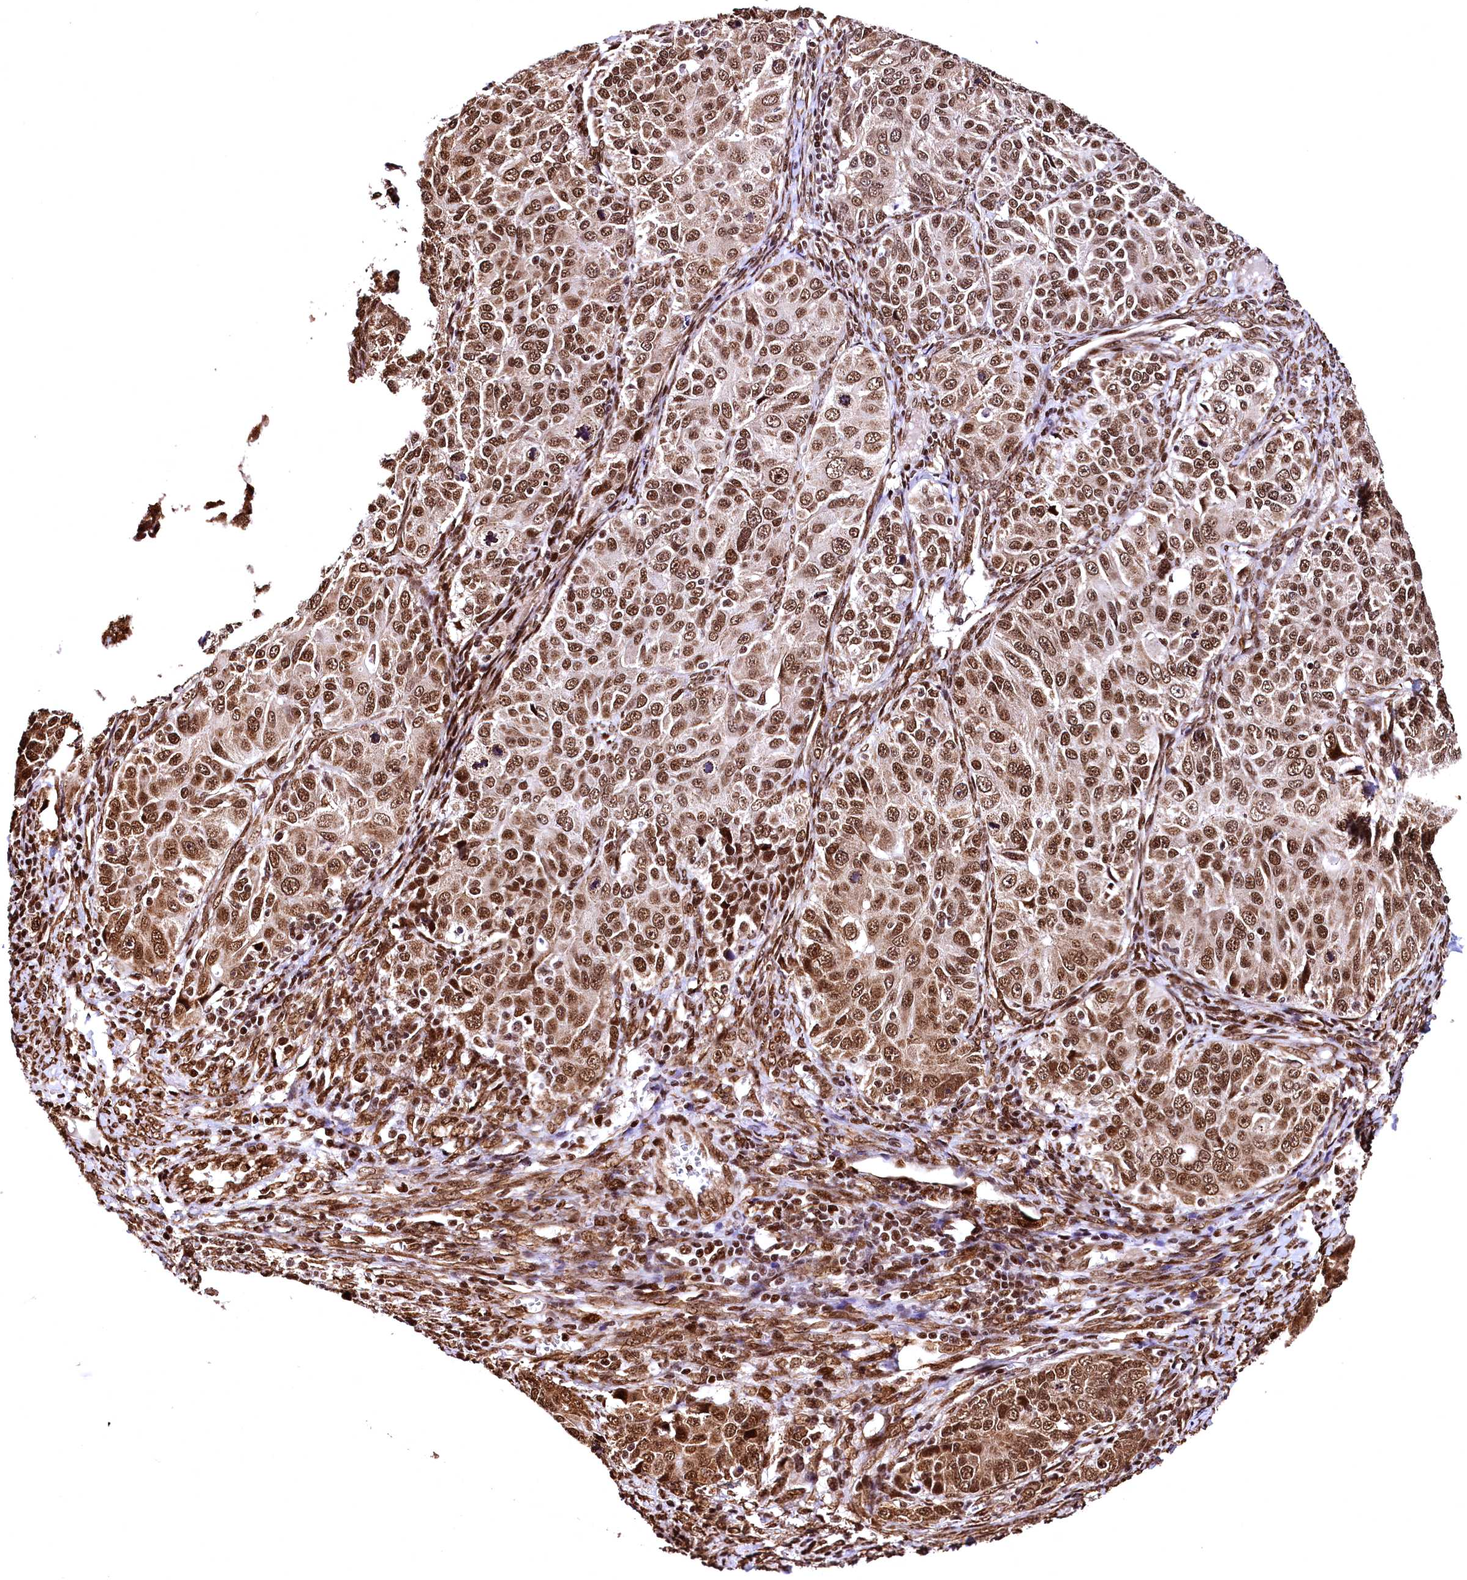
{"staining": {"intensity": "moderate", "quantity": ">75%", "location": "nuclear"}, "tissue": "ovarian cancer", "cell_type": "Tumor cells", "image_type": "cancer", "snomed": [{"axis": "morphology", "description": "Carcinoma, endometroid"}, {"axis": "topography", "description": "Ovary"}], "caption": "The photomicrograph exhibits a brown stain indicating the presence of a protein in the nuclear of tumor cells in endometroid carcinoma (ovarian).", "gene": "PDS5B", "patient": {"sex": "female", "age": 51}}